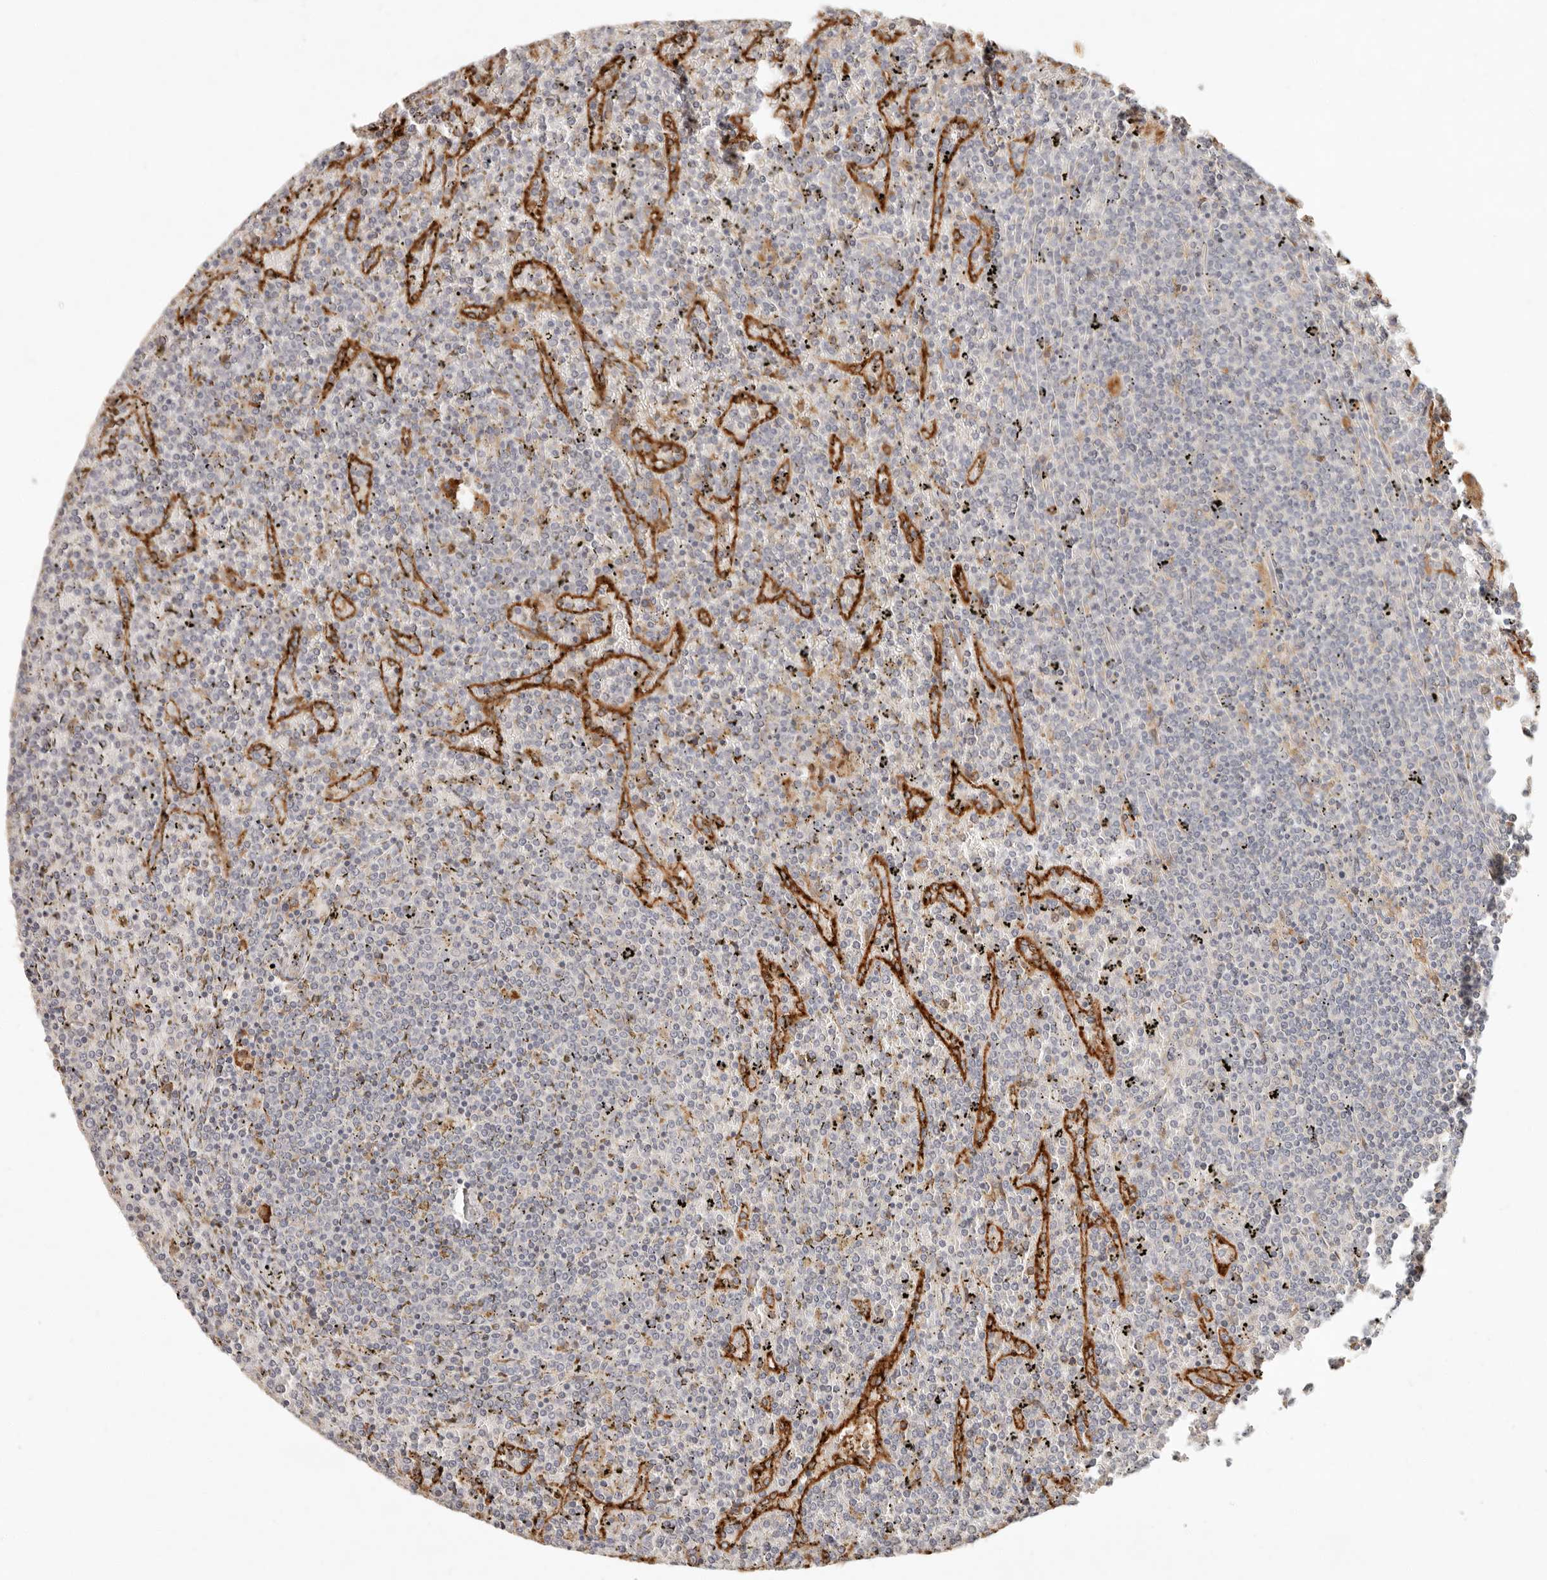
{"staining": {"intensity": "negative", "quantity": "none", "location": "none"}, "tissue": "lymphoma", "cell_type": "Tumor cells", "image_type": "cancer", "snomed": [{"axis": "morphology", "description": "Malignant lymphoma, non-Hodgkin's type, Low grade"}, {"axis": "topography", "description": "Spleen"}], "caption": "Lymphoma stained for a protein using immunohistochemistry exhibits no staining tumor cells.", "gene": "ARHGEF10L", "patient": {"sex": "female", "age": 19}}